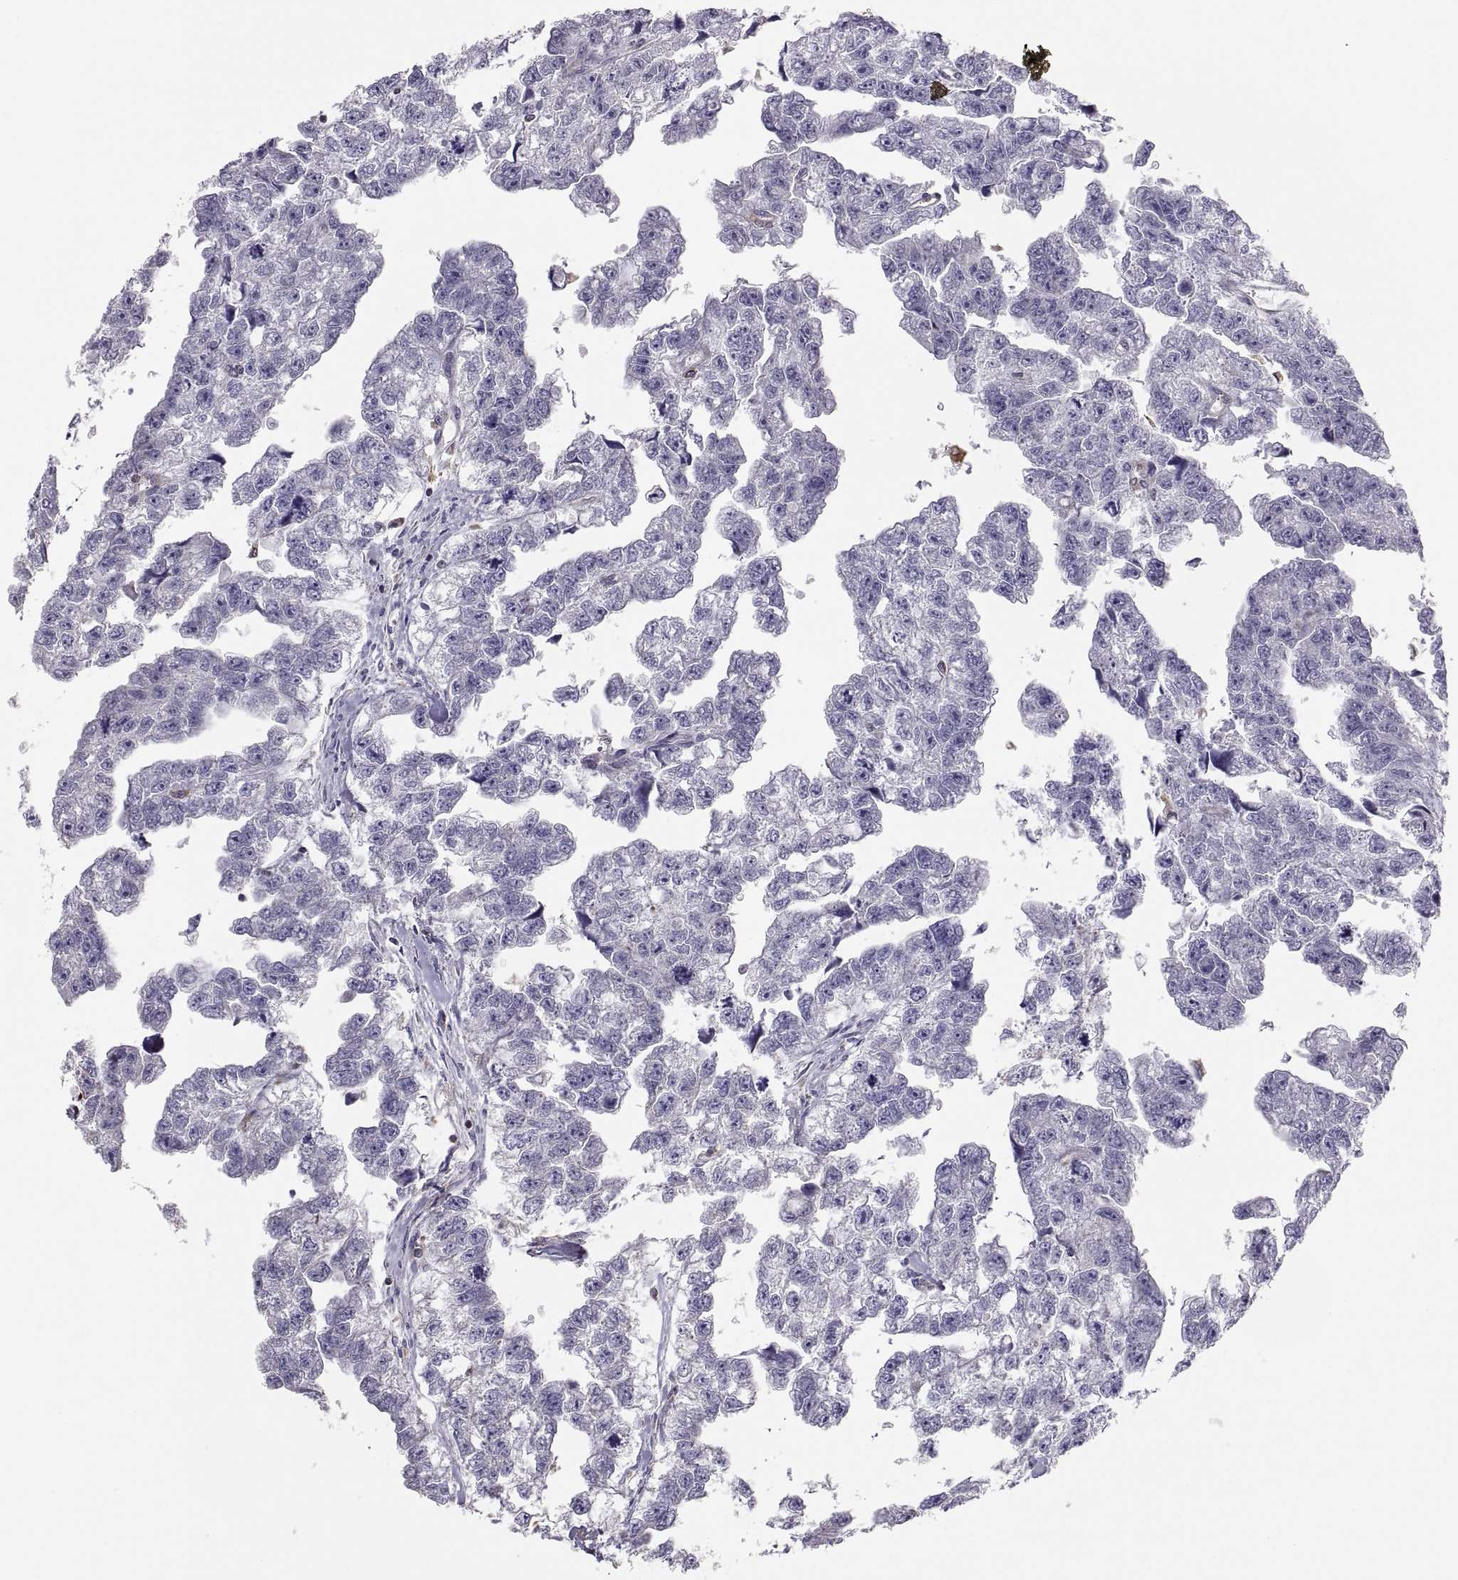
{"staining": {"intensity": "negative", "quantity": "none", "location": "none"}, "tissue": "testis cancer", "cell_type": "Tumor cells", "image_type": "cancer", "snomed": [{"axis": "morphology", "description": "Carcinoma, Embryonal, NOS"}, {"axis": "morphology", "description": "Teratoma, malignant, NOS"}, {"axis": "topography", "description": "Testis"}], "caption": "Photomicrograph shows no significant protein staining in tumor cells of testis cancer.", "gene": "ERO1A", "patient": {"sex": "male", "age": 44}}